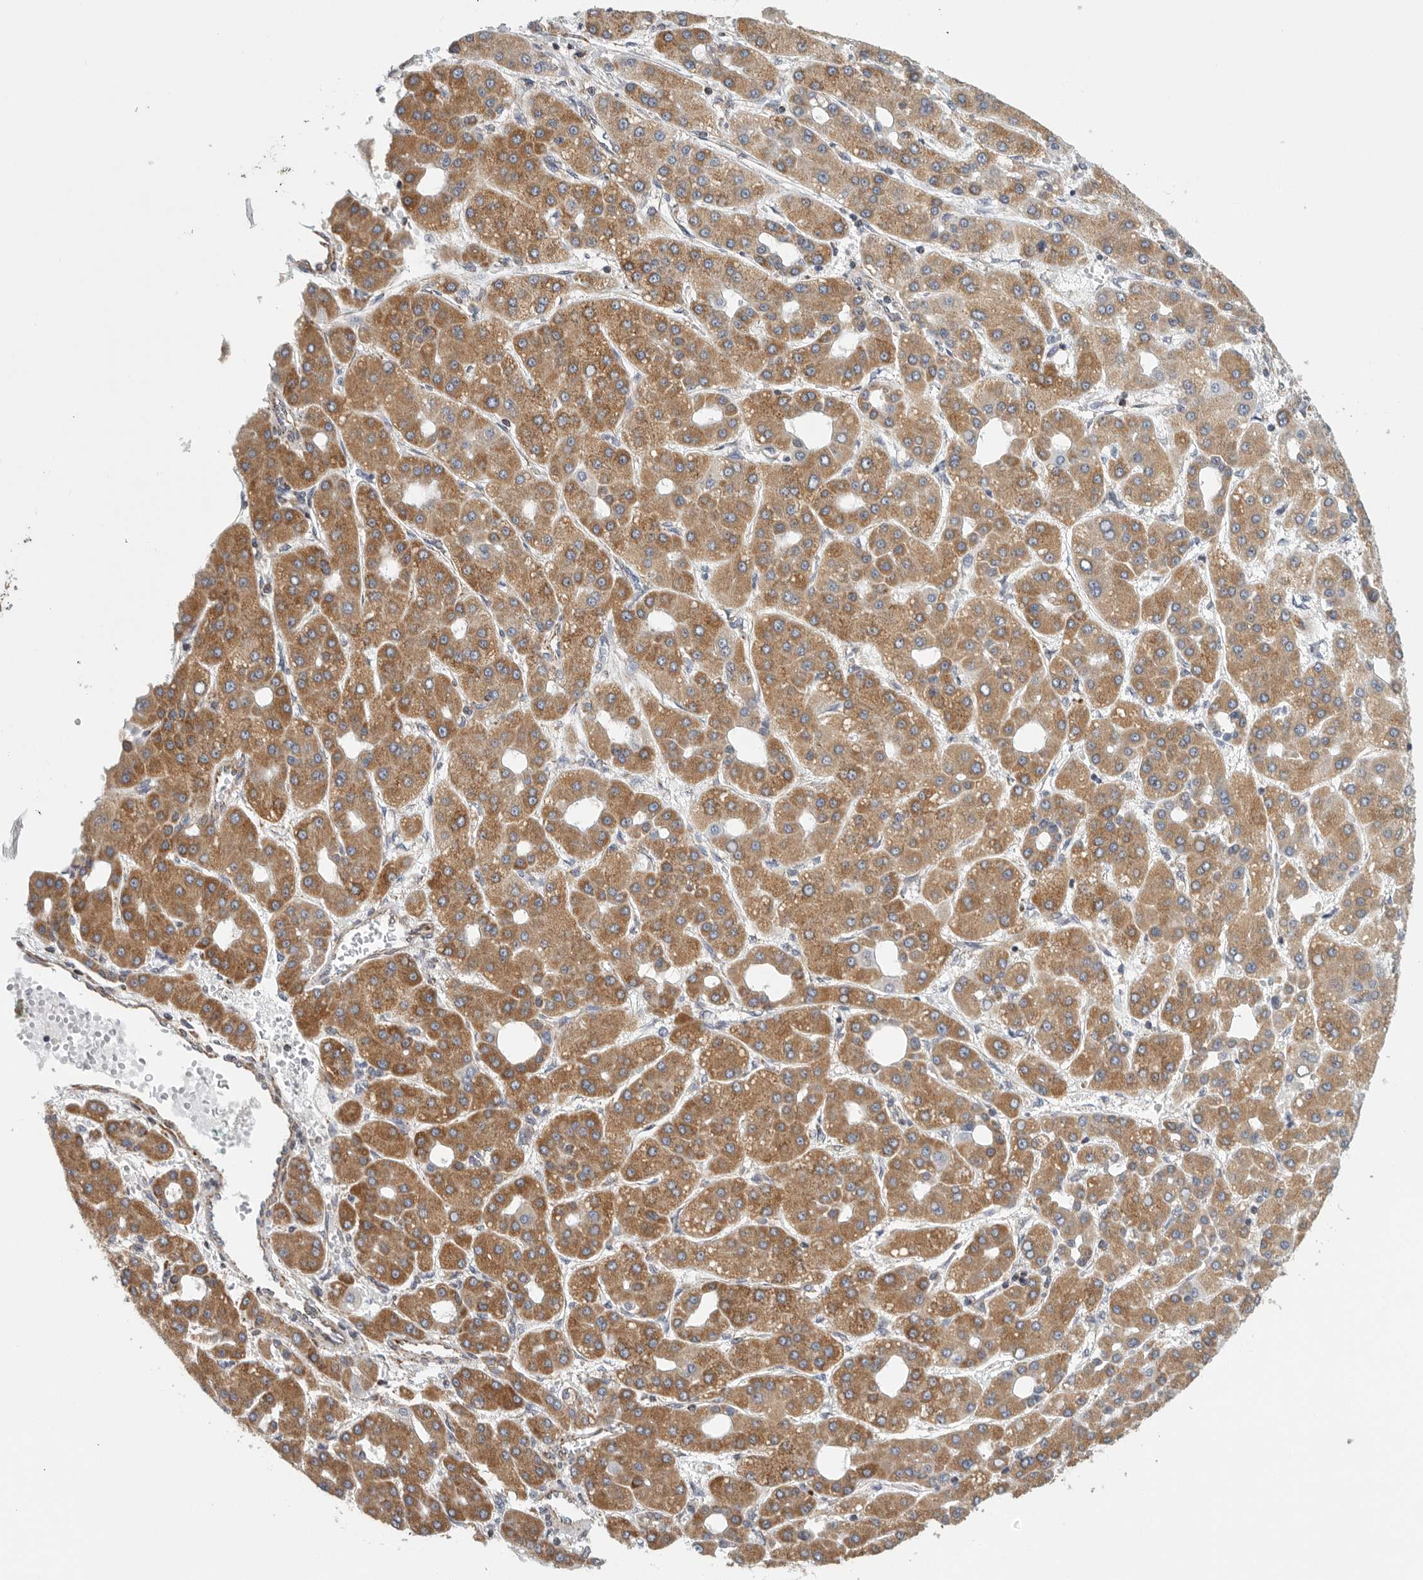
{"staining": {"intensity": "moderate", "quantity": ">75%", "location": "cytoplasmic/membranous"}, "tissue": "liver cancer", "cell_type": "Tumor cells", "image_type": "cancer", "snomed": [{"axis": "morphology", "description": "Carcinoma, Hepatocellular, NOS"}, {"axis": "topography", "description": "Liver"}], "caption": "Liver cancer stained with immunohistochemistry (IHC) exhibits moderate cytoplasmic/membranous expression in approximately >75% of tumor cells.", "gene": "FKBP8", "patient": {"sex": "male", "age": 65}}